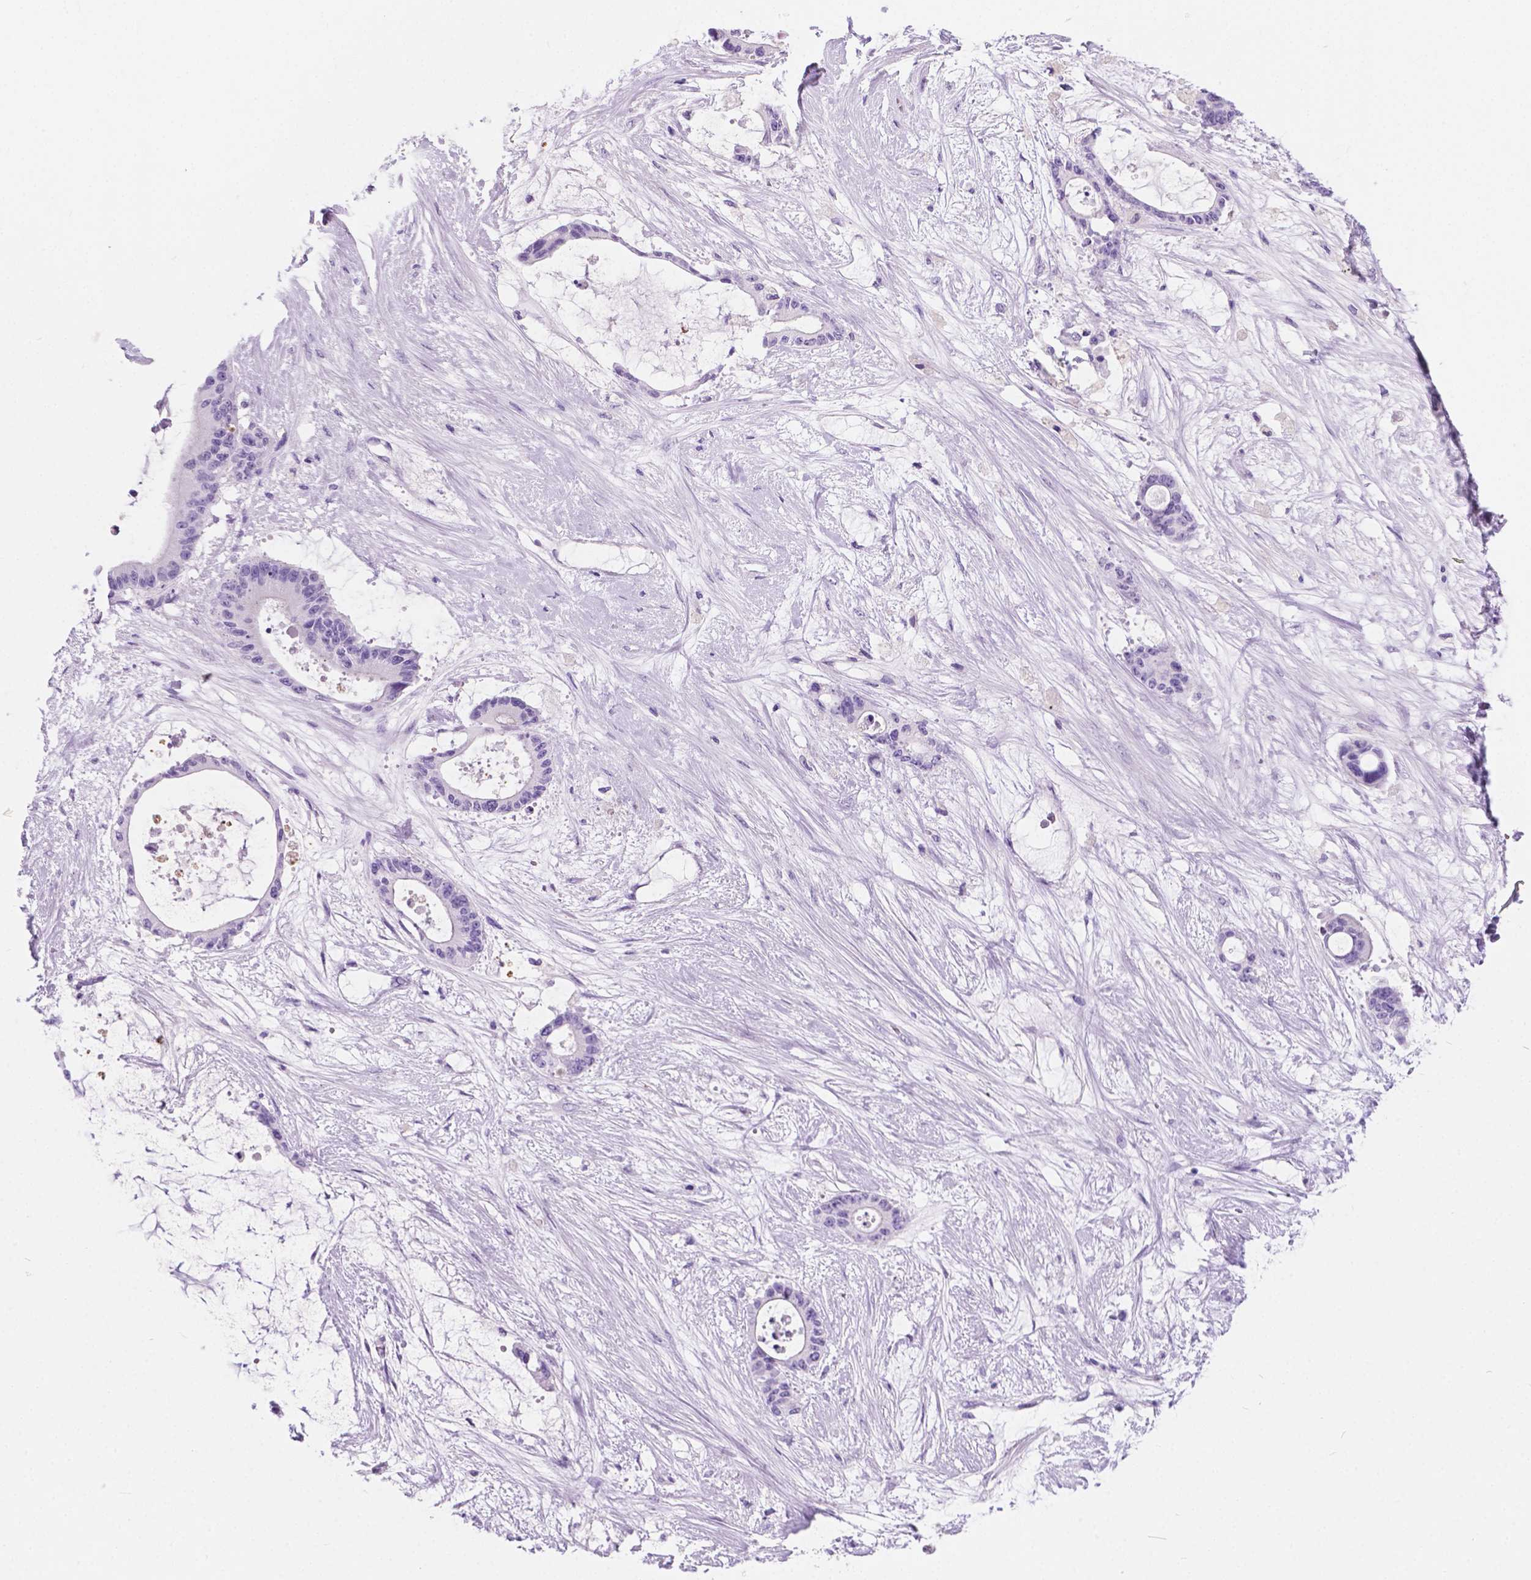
{"staining": {"intensity": "negative", "quantity": "none", "location": "none"}, "tissue": "liver cancer", "cell_type": "Tumor cells", "image_type": "cancer", "snomed": [{"axis": "morphology", "description": "Normal tissue, NOS"}, {"axis": "morphology", "description": "Cholangiocarcinoma"}, {"axis": "topography", "description": "Liver"}, {"axis": "topography", "description": "Peripheral nerve tissue"}], "caption": "Tumor cells are negative for brown protein staining in liver cancer (cholangiocarcinoma).", "gene": "ARMS2", "patient": {"sex": "female", "age": 73}}